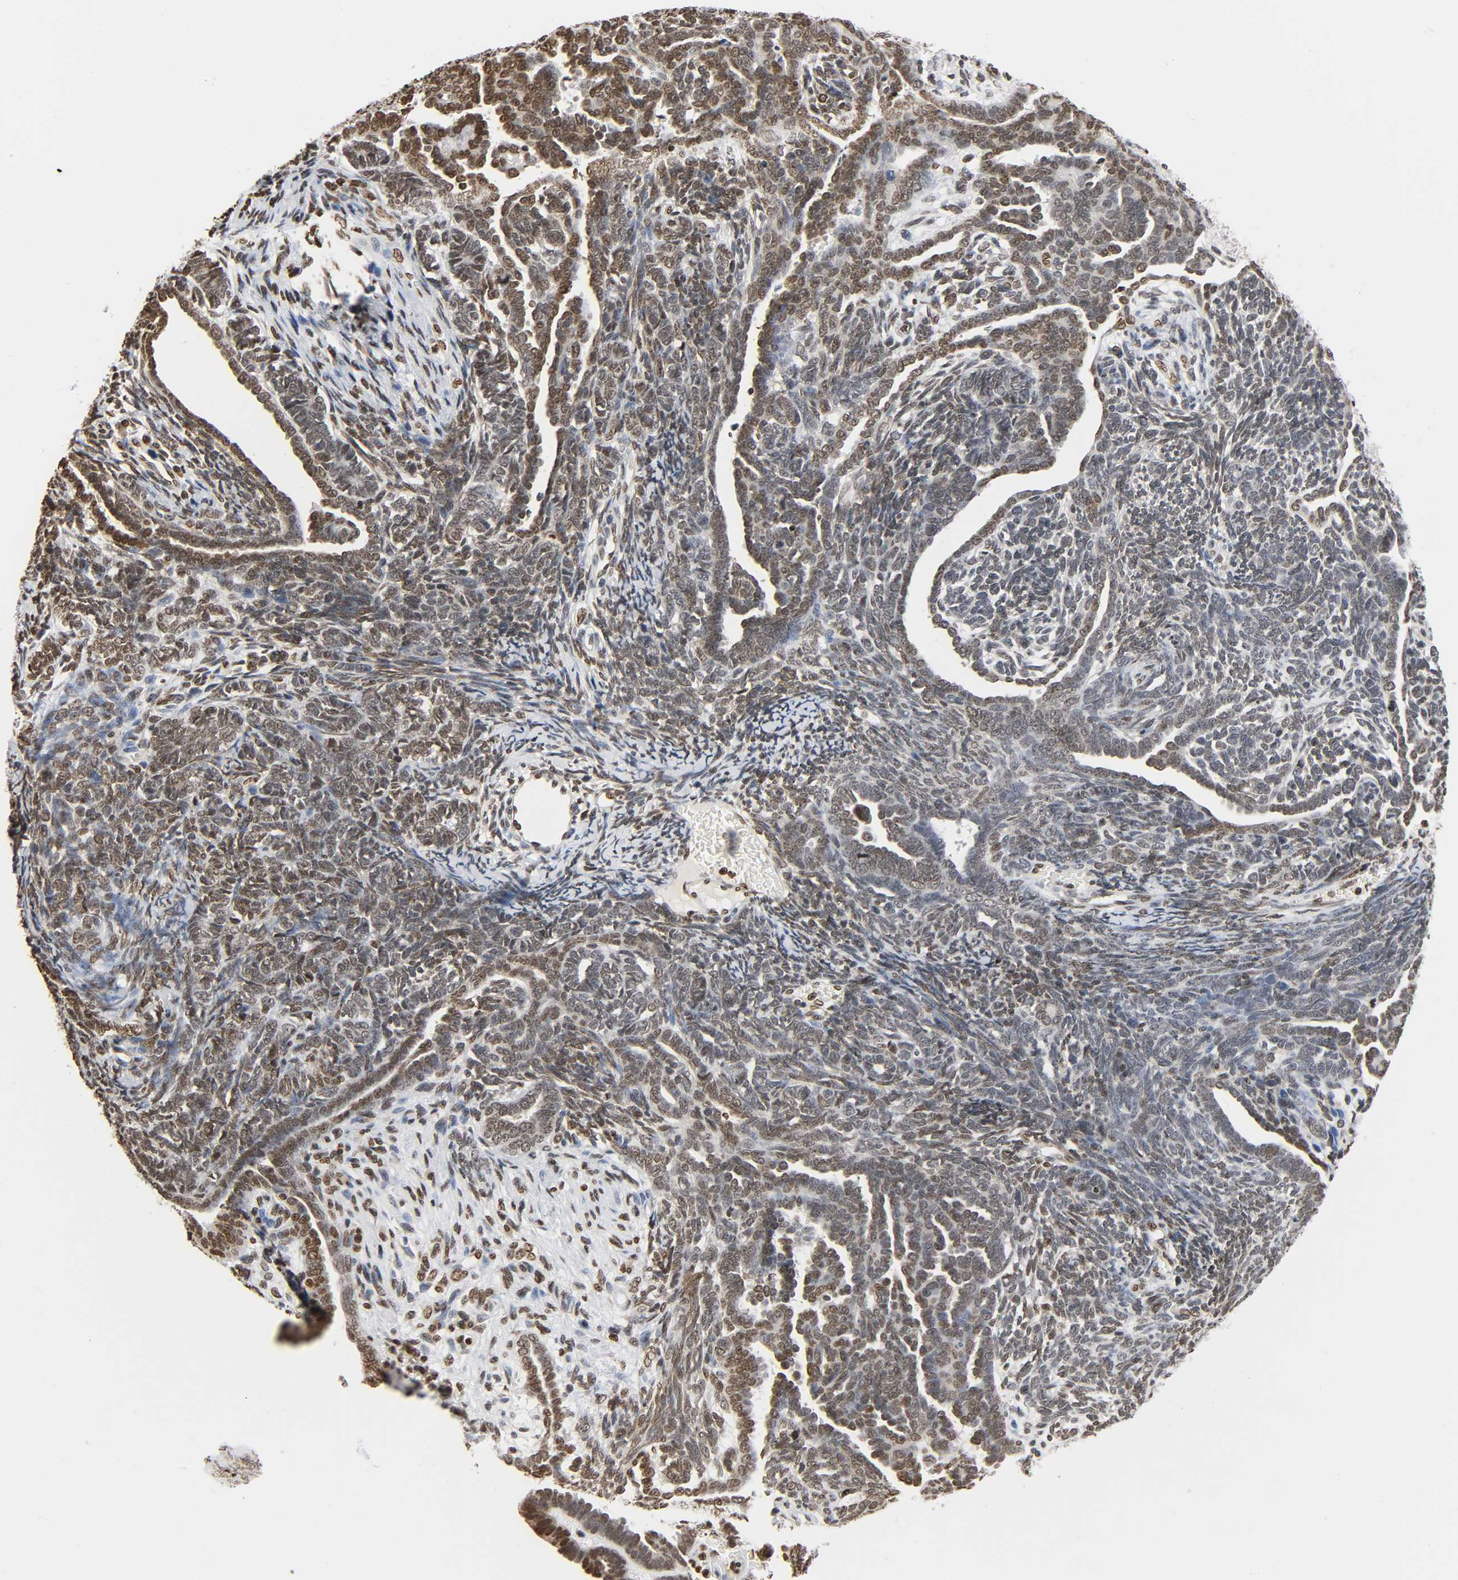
{"staining": {"intensity": "moderate", "quantity": ">75%", "location": "nuclear"}, "tissue": "endometrial cancer", "cell_type": "Tumor cells", "image_type": "cancer", "snomed": [{"axis": "morphology", "description": "Neoplasm, malignant, NOS"}, {"axis": "topography", "description": "Endometrium"}], "caption": "Endometrial malignant neoplasm was stained to show a protein in brown. There is medium levels of moderate nuclear expression in approximately >75% of tumor cells. (Brightfield microscopy of DAB IHC at high magnification).", "gene": "HOXA6", "patient": {"sex": "female", "age": 74}}